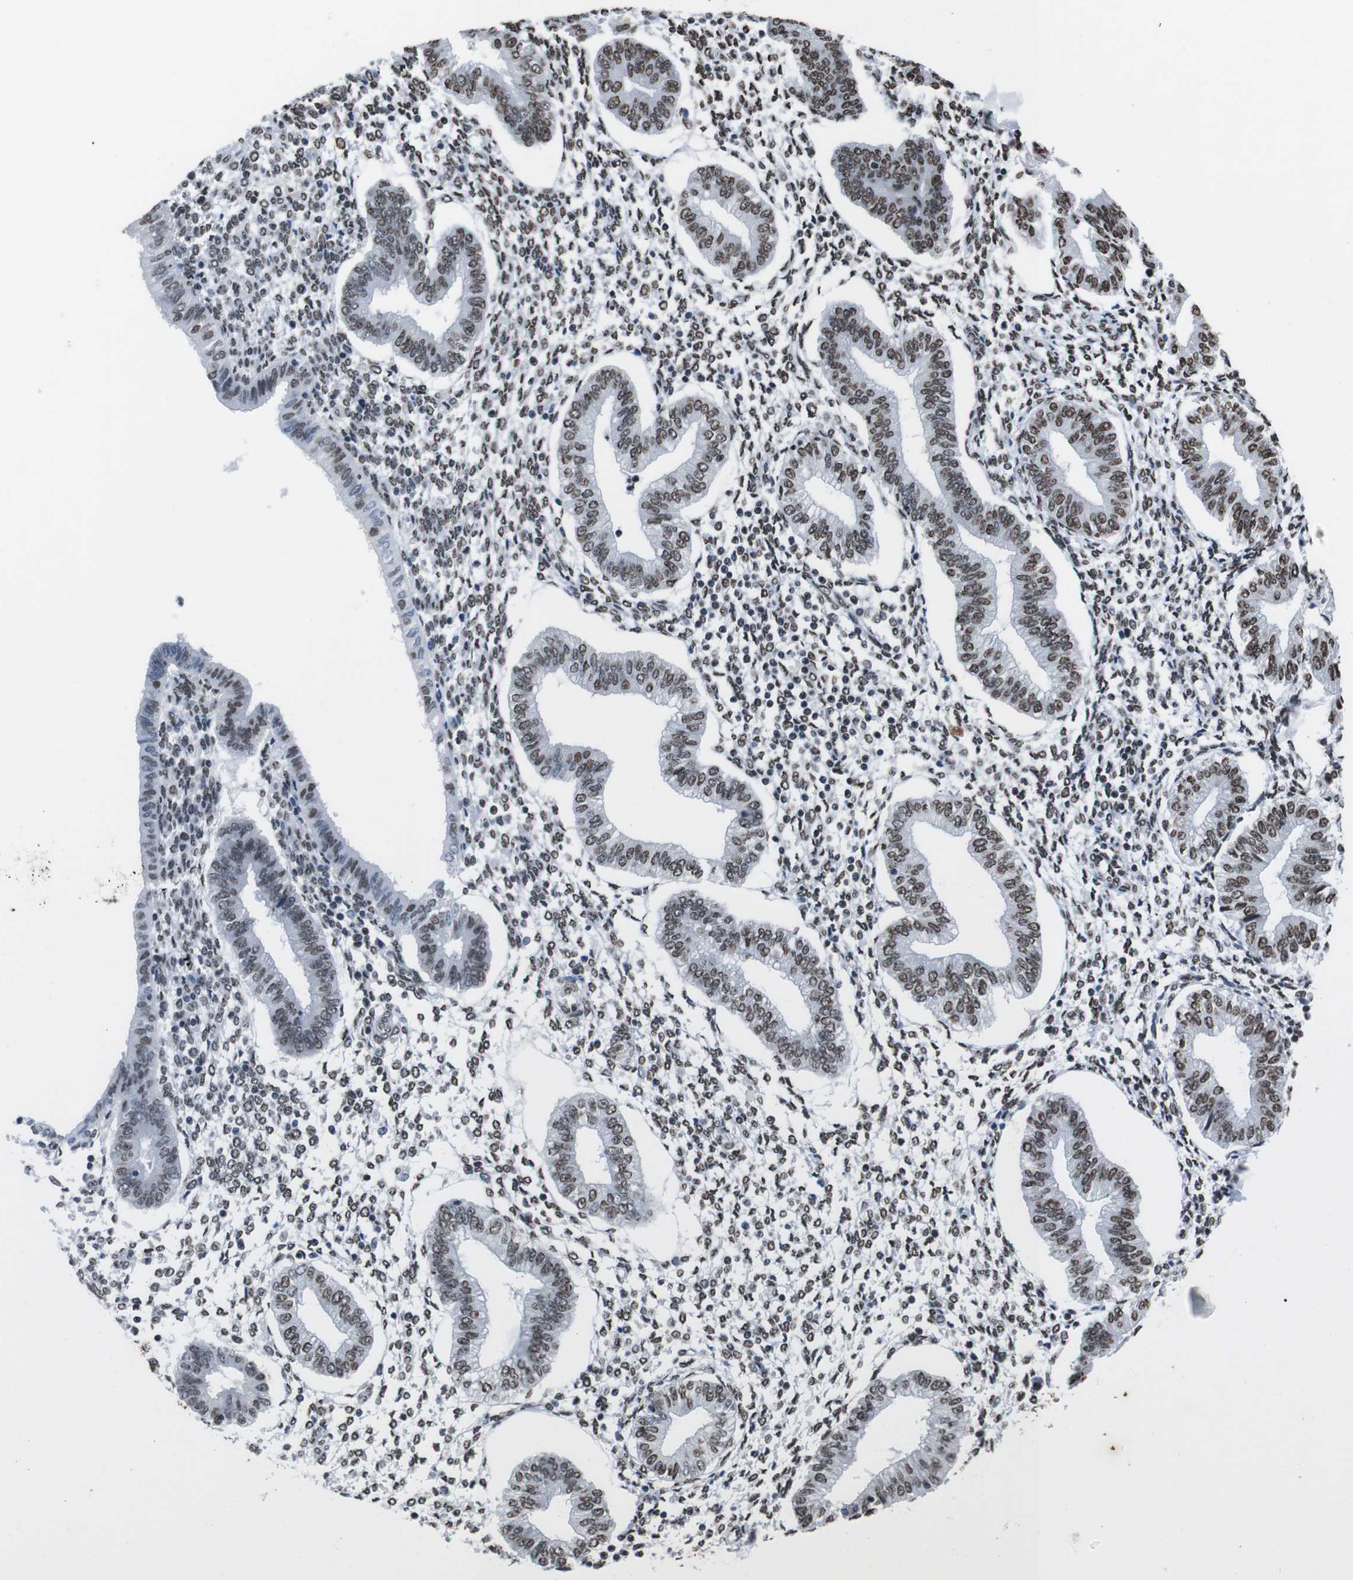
{"staining": {"intensity": "moderate", "quantity": "25%-75%", "location": "nuclear"}, "tissue": "endometrium", "cell_type": "Cells in endometrial stroma", "image_type": "normal", "snomed": [{"axis": "morphology", "description": "Normal tissue, NOS"}, {"axis": "topography", "description": "Endometrium"}], "caption": "Immunohistochemical staining of benign endometrium reveals moderate nuclear protein expression in approximately 25%-75% of cells in endometrial stroma.", "gene": "PIP4P2", "patient": {"sex": "female", "age": 50}}